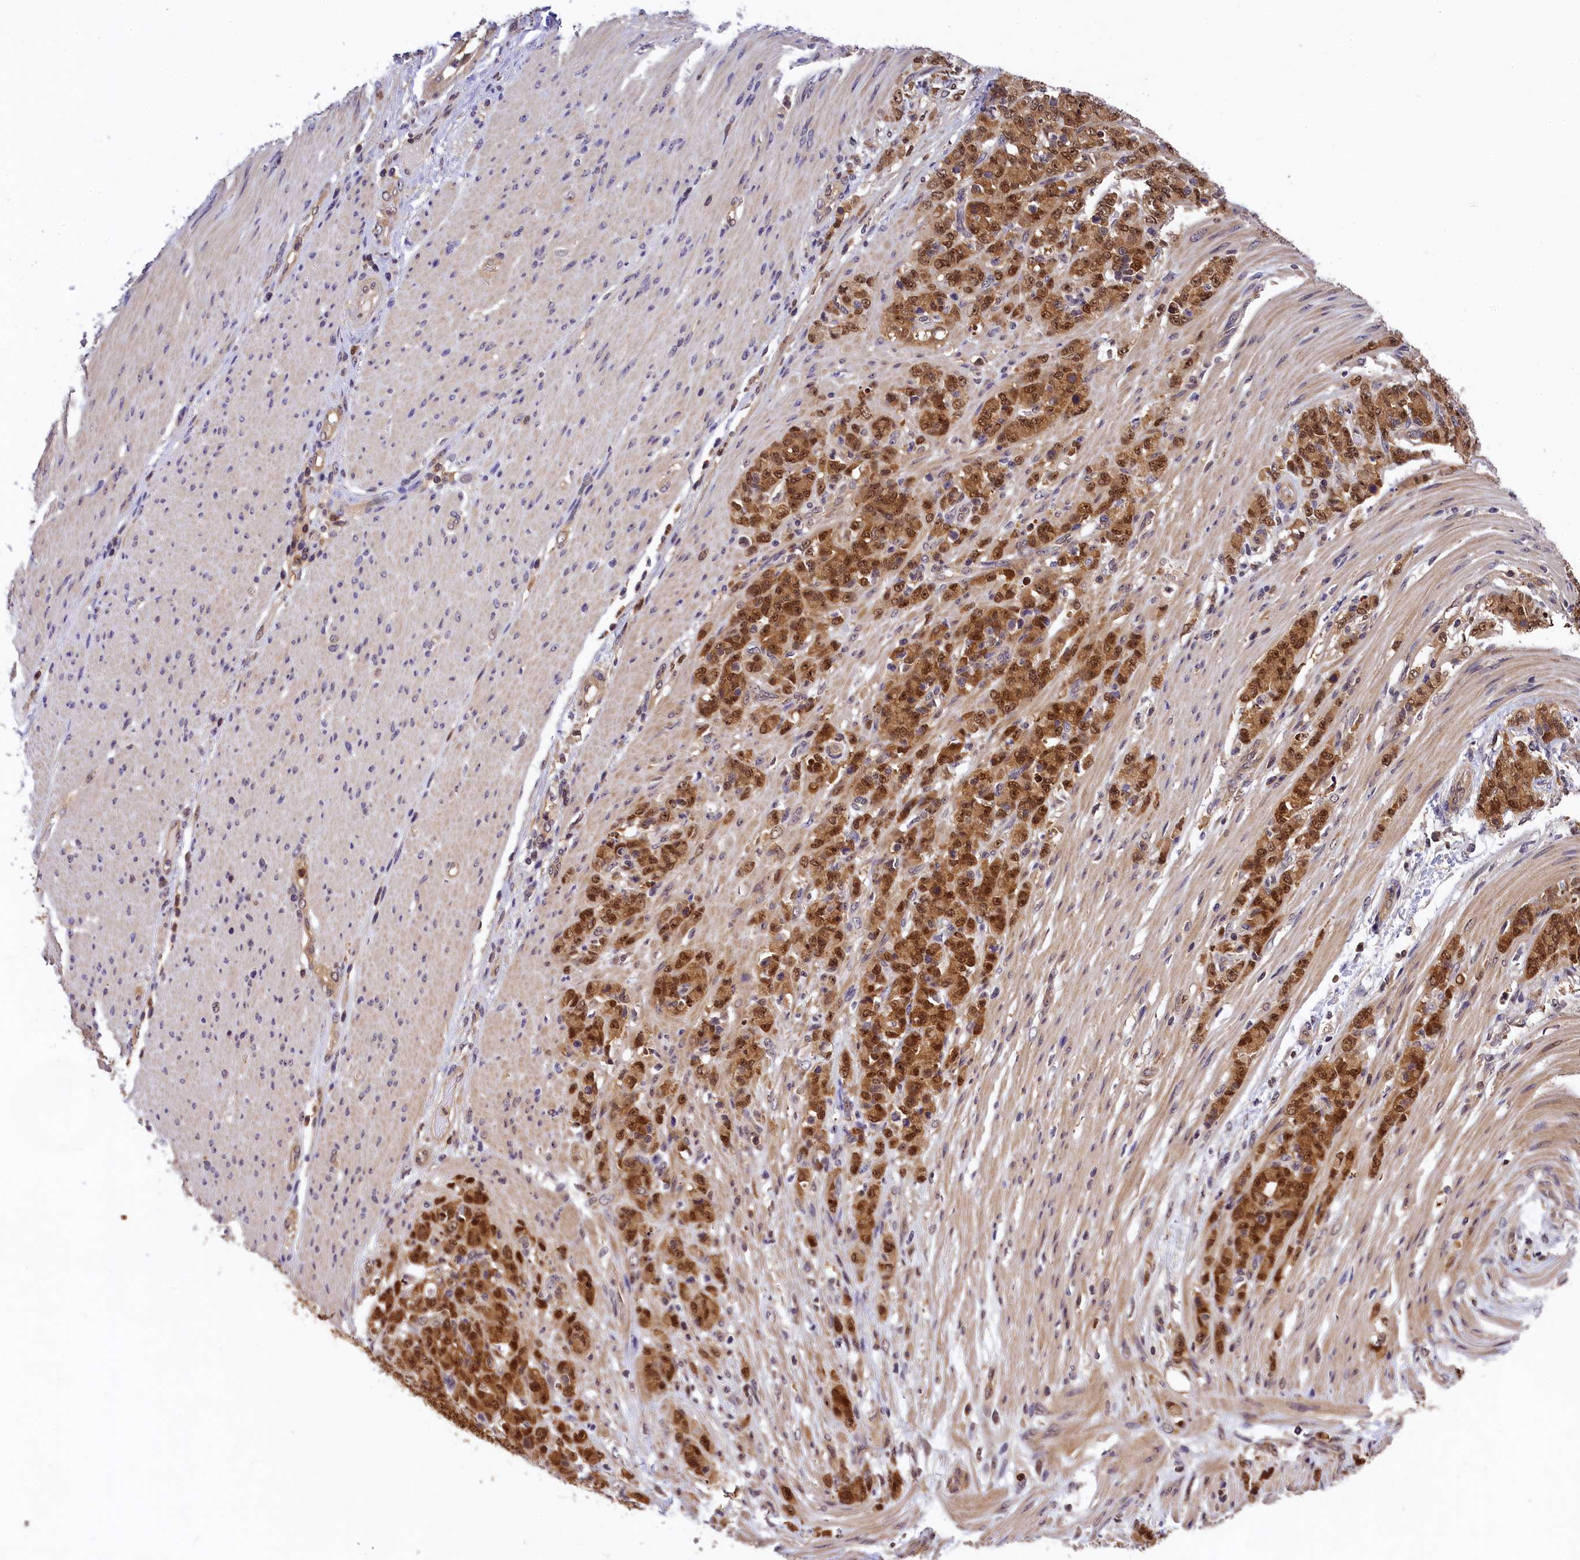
{"staining": {"intensity": "strong", "quantity": ">75%", "location": "cytoplasmic/membranous,nuclear"}, "tissue": "stomach cancer", "cell_type": "Tumor cells", "image_type": "cancer", "snomed": [{"axis": "morphology", "description": "Adenocarcinoma, NOS"}, {"axis": "topography", "description": "Stomach"}], "caption": "Protein staining demonstrates strong cytoplasmic/membranous and nuclear staining in about >75% of tumor cells in adenocarcinoma (stomach).", "gene": "EIF6", "patient": {"sex": "female", "age": 79}}